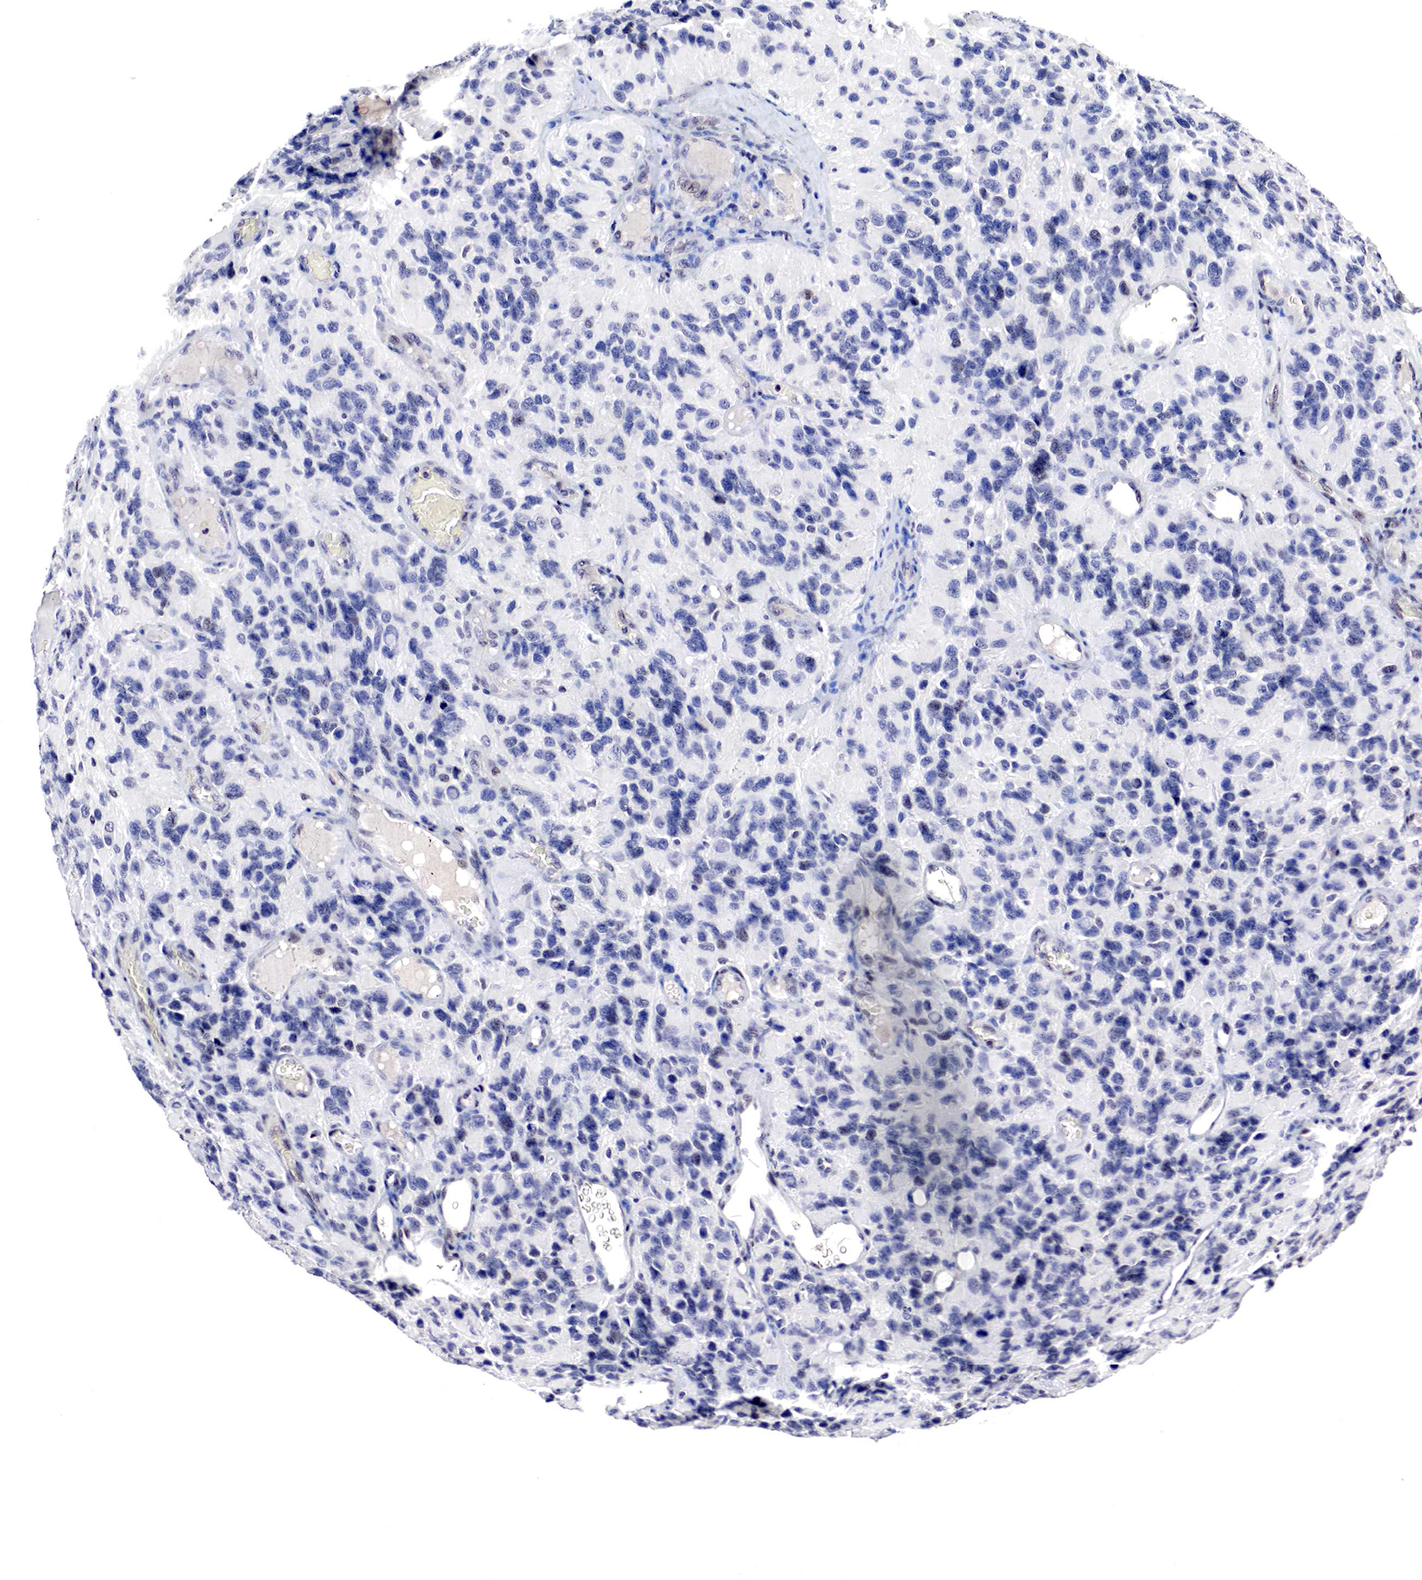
{"staining": {"intensity": "negative", "quantity": "none", "location": "none"}, "tissue": "glioma", "cell_type": "Tumor cells", "image_type": "cancer", "snomed": [{"axis": "morphology", "description": "Glioma, malignant, High grade"}, {"axis": "topography", "description": "Brain"}], "caption": "DAB (3,3'-diaminobenzidine) immunohistochemical staining of human malignant high-grade glioma displays no significant expression in tumor cells. (DAB (3,3'-diaminobenzidine) immunohistochemistry with hematoxylin counter stain).", "gene": "DACH2", "patient": {"sex": "male", "age": 77}}